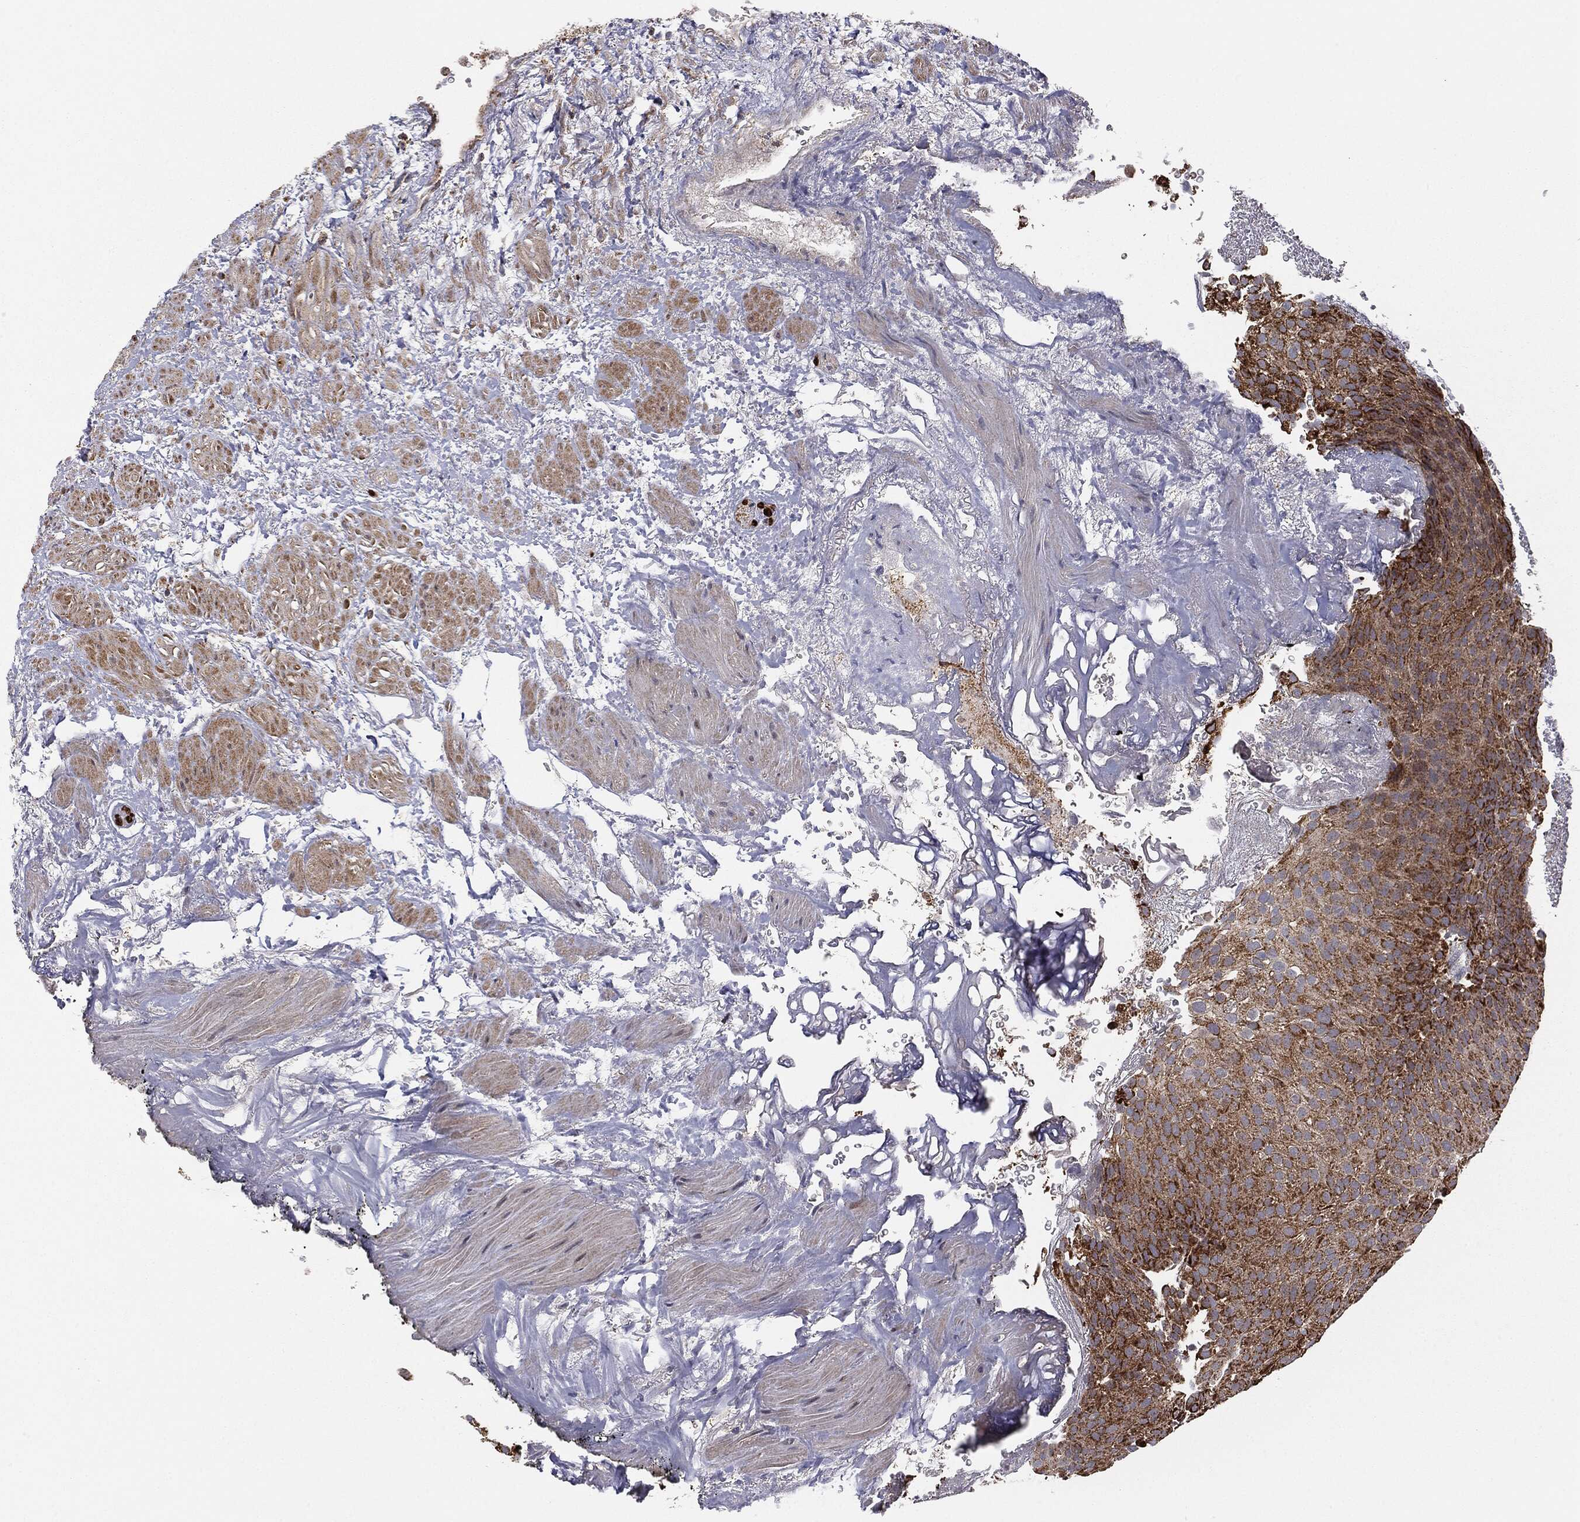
{"staining": {"intensity": "strong", "quantity": ">75%", "location": "cytoplasmic/membranous"}, "tissue": "urothelial cancer", "cell_type": "Tumor cells", "image_type": "cancer", "snomed": [{"axis": "morphology", "description": "Urothelial carcinoma, Low grade"}, {"axis": "topography", "description": "Urinary bladder"}], "caption": "The micrograph shows staining of urothelial cancer, revealing strong cytoplasmic/membranous protein staining (brown color) within tumor cells.", "gene": "MTOR", "patient": {"sex": "male", "age": 78}}